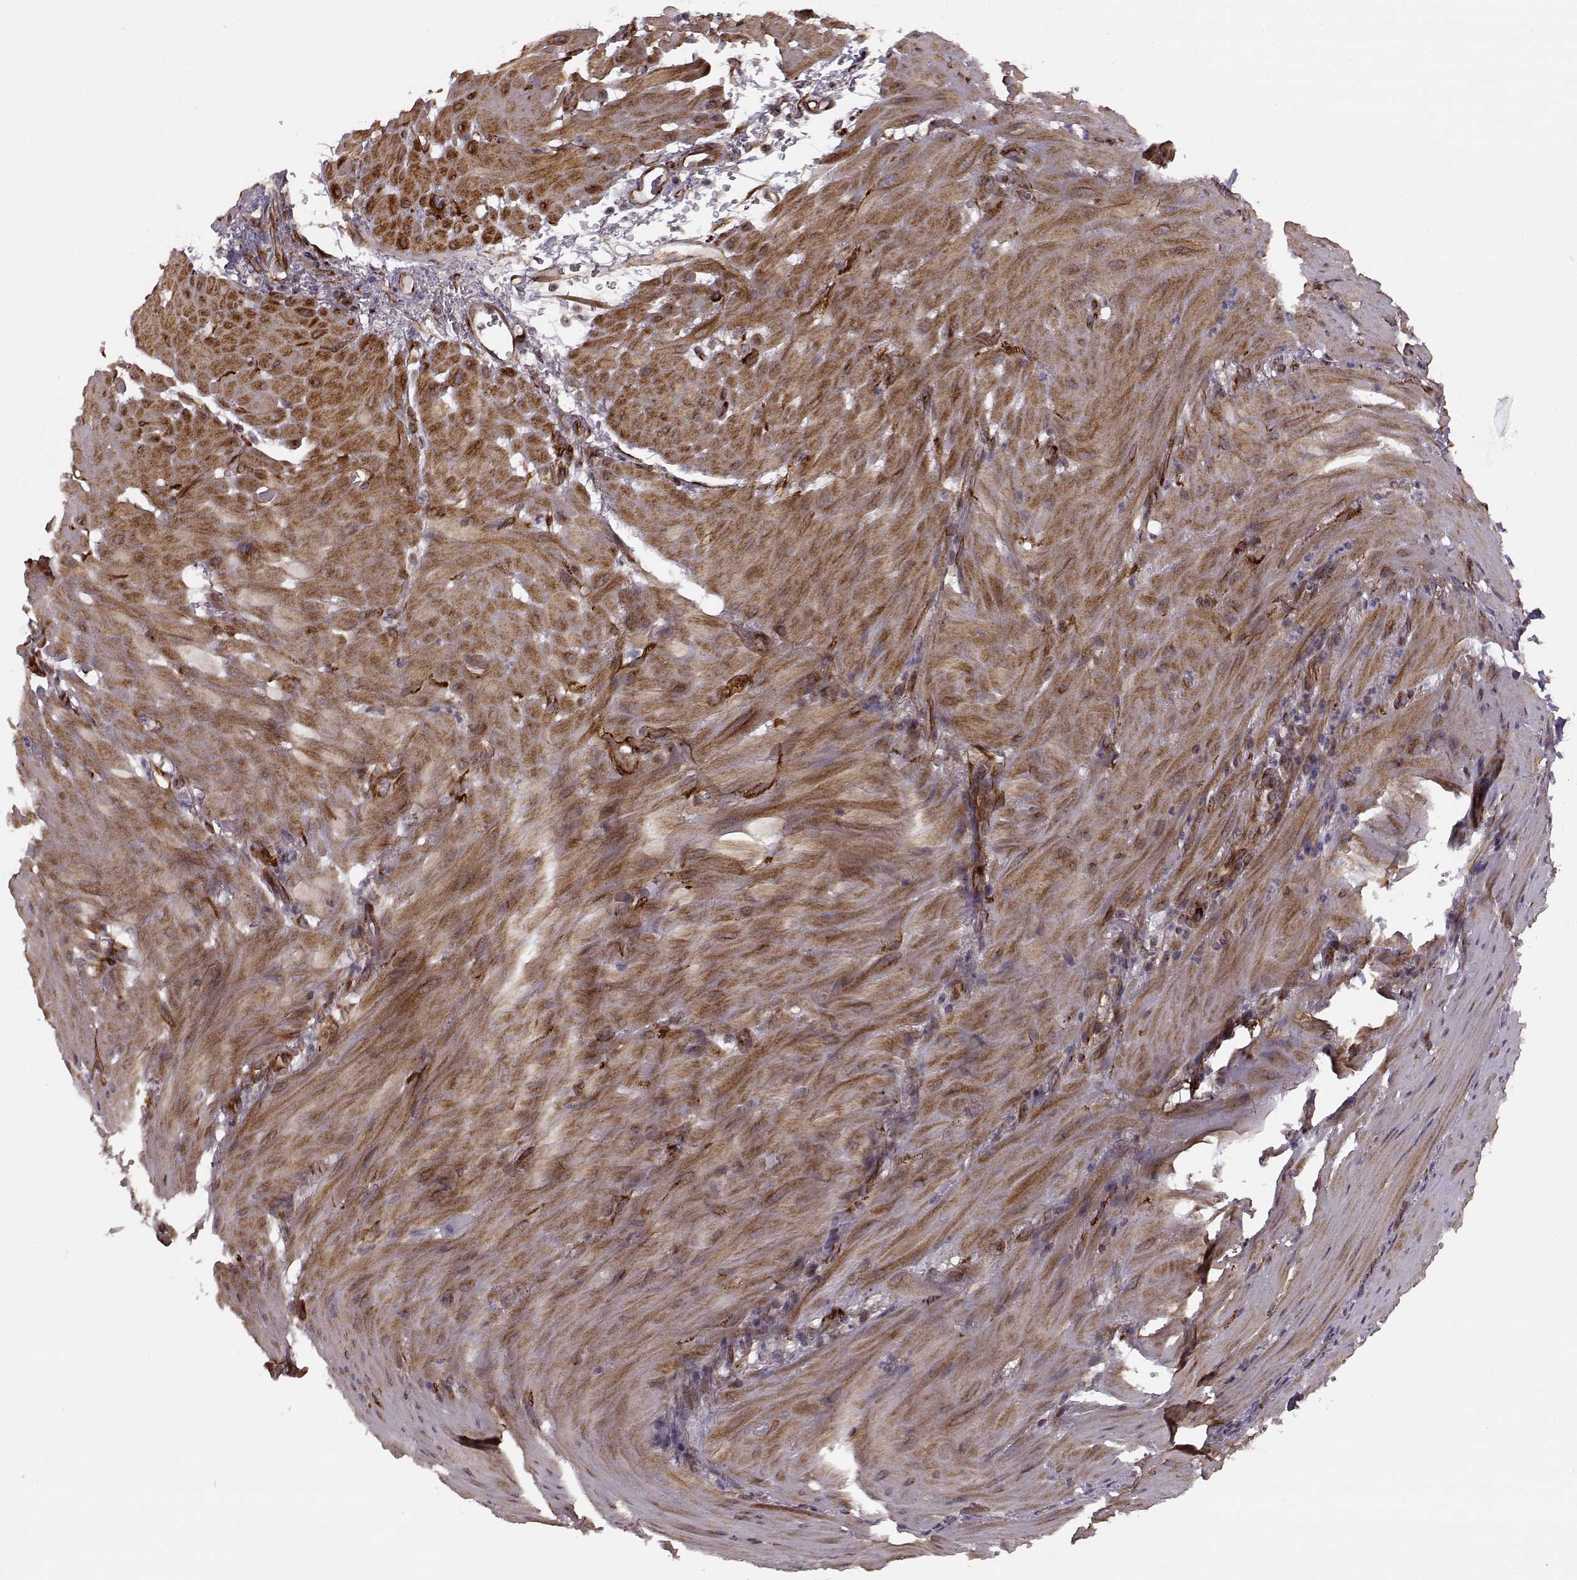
{"staining": {"intensity": "weak", "quantity": ">75%", "location": "cytoplasmic/membranous"}, "tissue": "stomach cancer", "cell_type": "Tumor cells", "image_type": "cancer", "snomed": [{"axis": "morphology", "description": "Normal tissue, NOS"}, {"axis": "morphology", "description": "Adenocarcinoma, NOS"}, {"axis": "topography", "description": "Esophagus"}, {"axis": "topography", "description": "Stomach, upper"}], "caption": "IHC of human stomach cancer (adenocarcinoma) displays low levels of weak cytoplasmic/membranous staining in about >75% of tumor cells.", "gene": "MTR", "patient": {"sex": "male", "age": 74}}